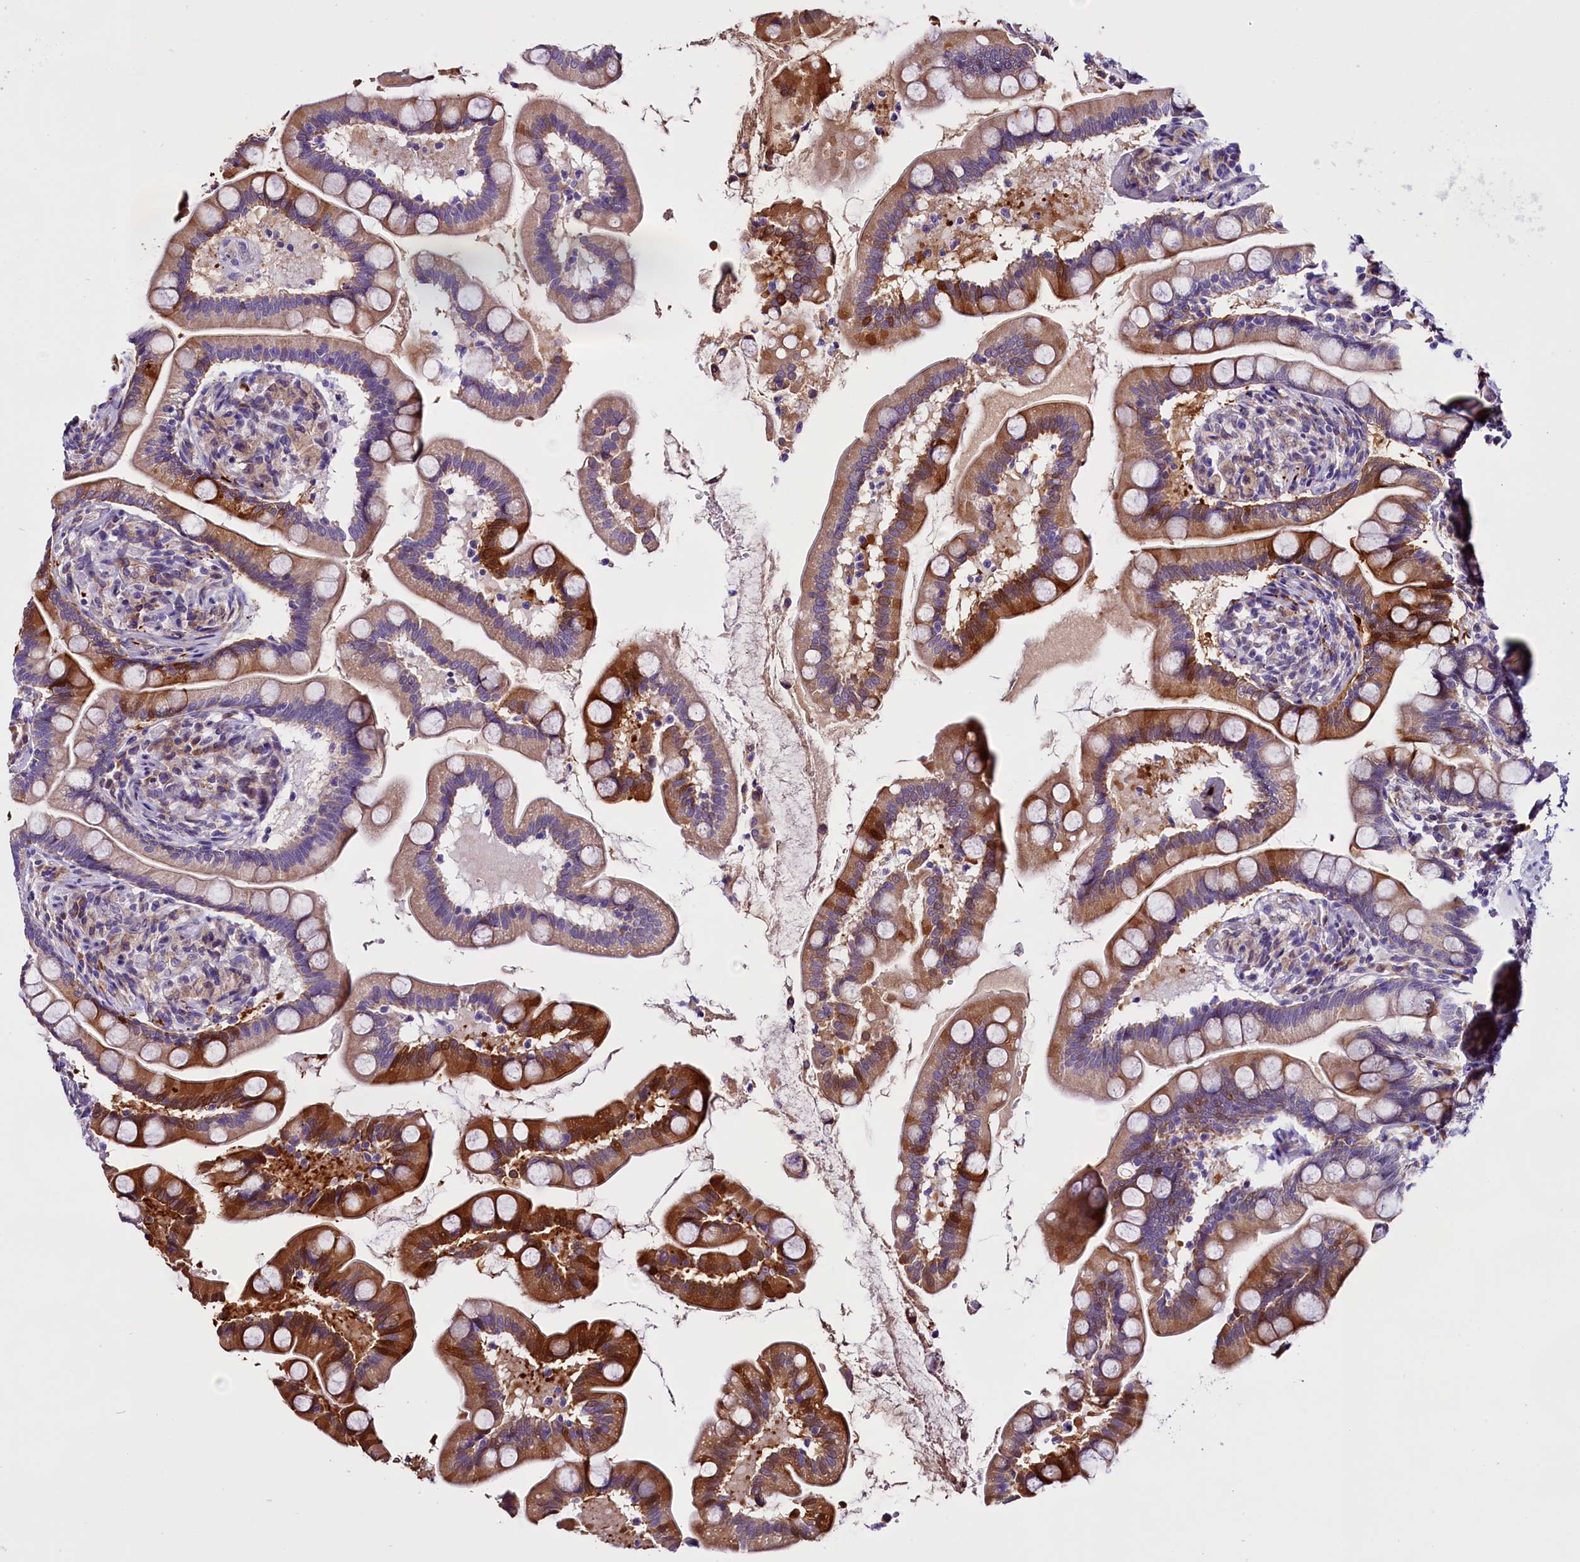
{"staining": {"intensity": "strong", "quantity": "25%-75%", "location": "cytoplasmic/membranous"}, "tissue": "small intestine", "cell_type": "Glandular cells", "image_type": "normal", "snomed": [{"axis": "morphology", "description": "Normal tissue, NOS"}, {"axis": "topography", "description": "Small intestine"}], "caption": "Small intestine stained for a protein exhibits strong cytoplasmic/membranous positivity in glandular cells. The protein of interest is stained brown, and the nuclei are stained in blue (DAB (3,3'-diaminobenzidine) IHC with brightfield microscopy, high magnification).", "gene": "UACA", "patient": {"sex": "female", "age": 64}}